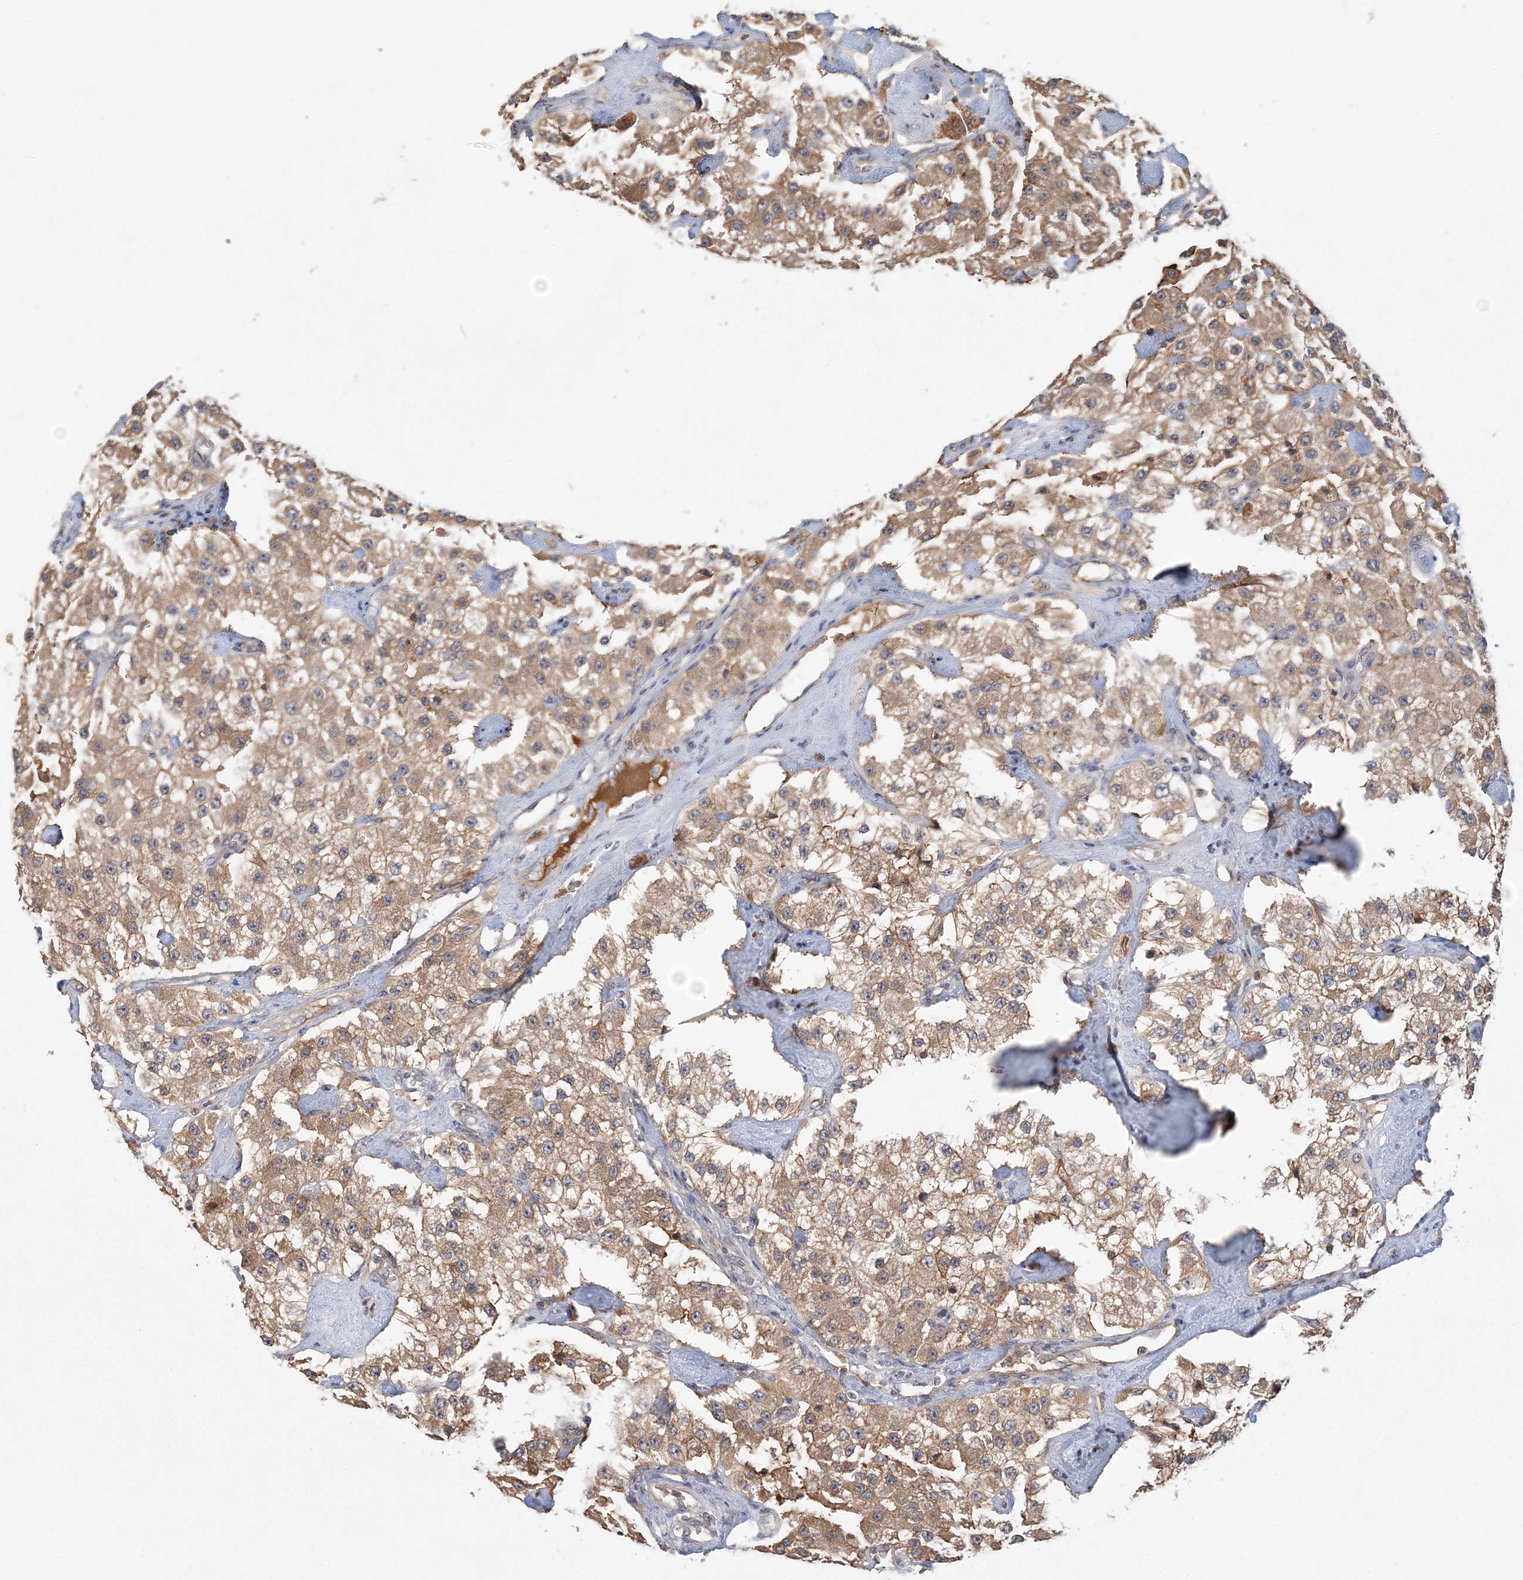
{"staining": {"intensity": "moderate", "quantity": ">75%", "location": "cytoplasmic/membranous"}, "tissue": "carcinoid", "cell_type": "Tumor cells", "image_type": "cancer", "snomed": [{"axis": "morphology", "description": "Carcinoid, malignant, NOS"}, {"axis": "topography", "description": "Pancreas"}], "caption": "Immunohistochemistry (IHC) photomicrograph of neoplastic tissue: human malignant carcinoid stained using IHC demonstrates medium levels of moderate protein expression localized specifically in the cytoplasmic/membranous of tumor cells, appearing as a cytoplasmic/membranous brown color.", "gene": "SYCP3", "patient": {"sex": "male", "age": 41}}